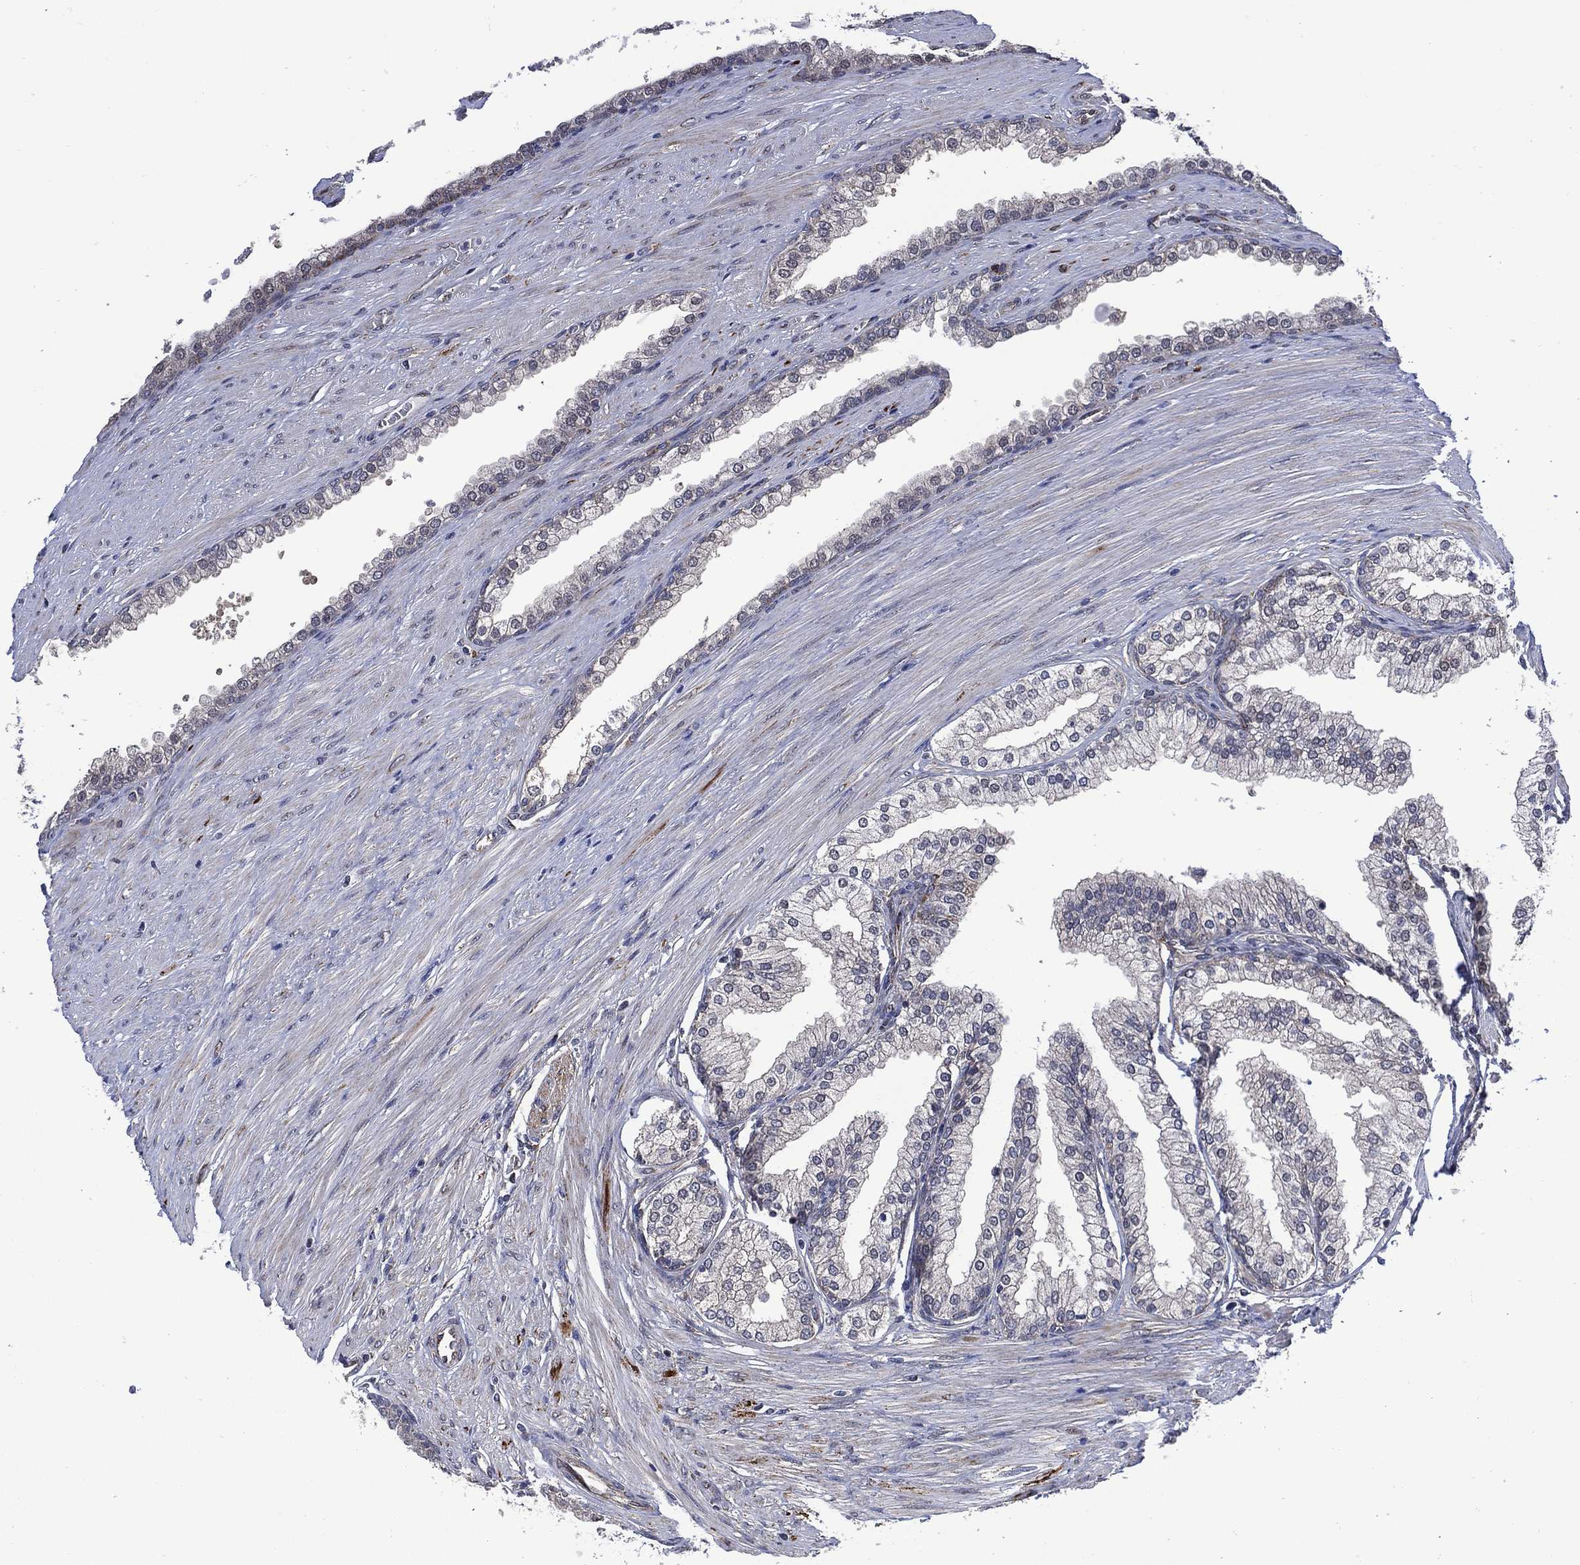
{"staining": {"intensity": "negative", "quantity": "none", "location": "none"}, "tissue": "prostate cancer", "cell_type": "Tumor cells", "image_type": "cancer", "snomed": [{"axis": "morphology", "description": "Adenocarcinoma, NOS"}, {"axis": "topography", "description": "Prostate"}], "caption": "IHC micrograph of adenocarcinoma (prostate) stained for a protein (brown), which shows no positivity in tumor cells.", "gene": "HTD2", "patient": {"sex": "male", "age": 67}}